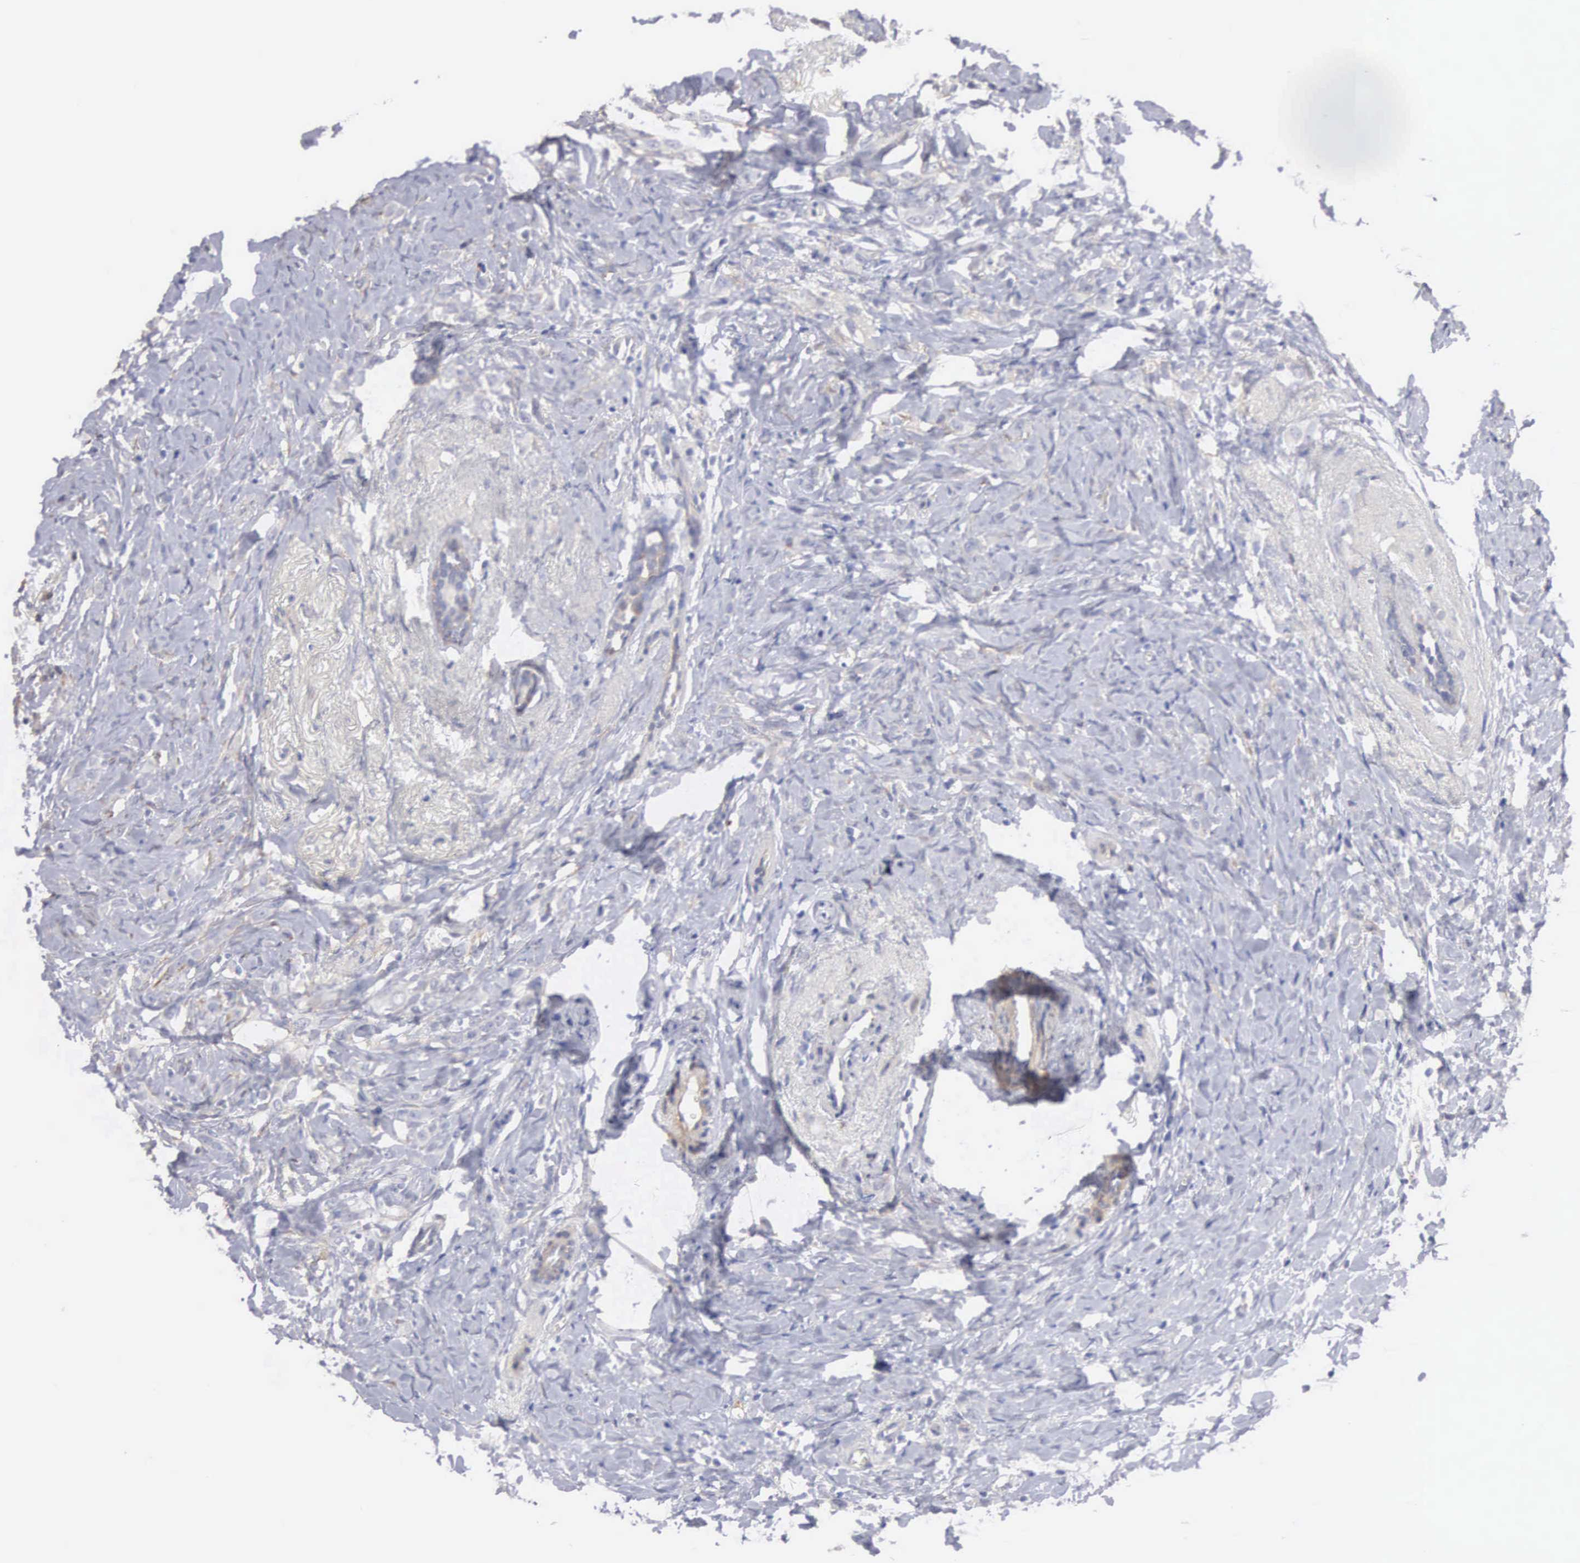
{"staining": {"intensity": "negative", "quantity": "none", "location": "none"}, "tissue": "breast cancer", "cell_type": "Tumor cells", "image_type": "cancer", "snomed": [{"axis": "morphology", "description": "Lobular carcinoma"}, {"axis": "topography", "description": "Breast"}], "caption": "There is no significant positivity in tumor cells of breast lobular carcinoma.", "gene": "ELFN2", "patient": {"sex": "female", "age": 57}}